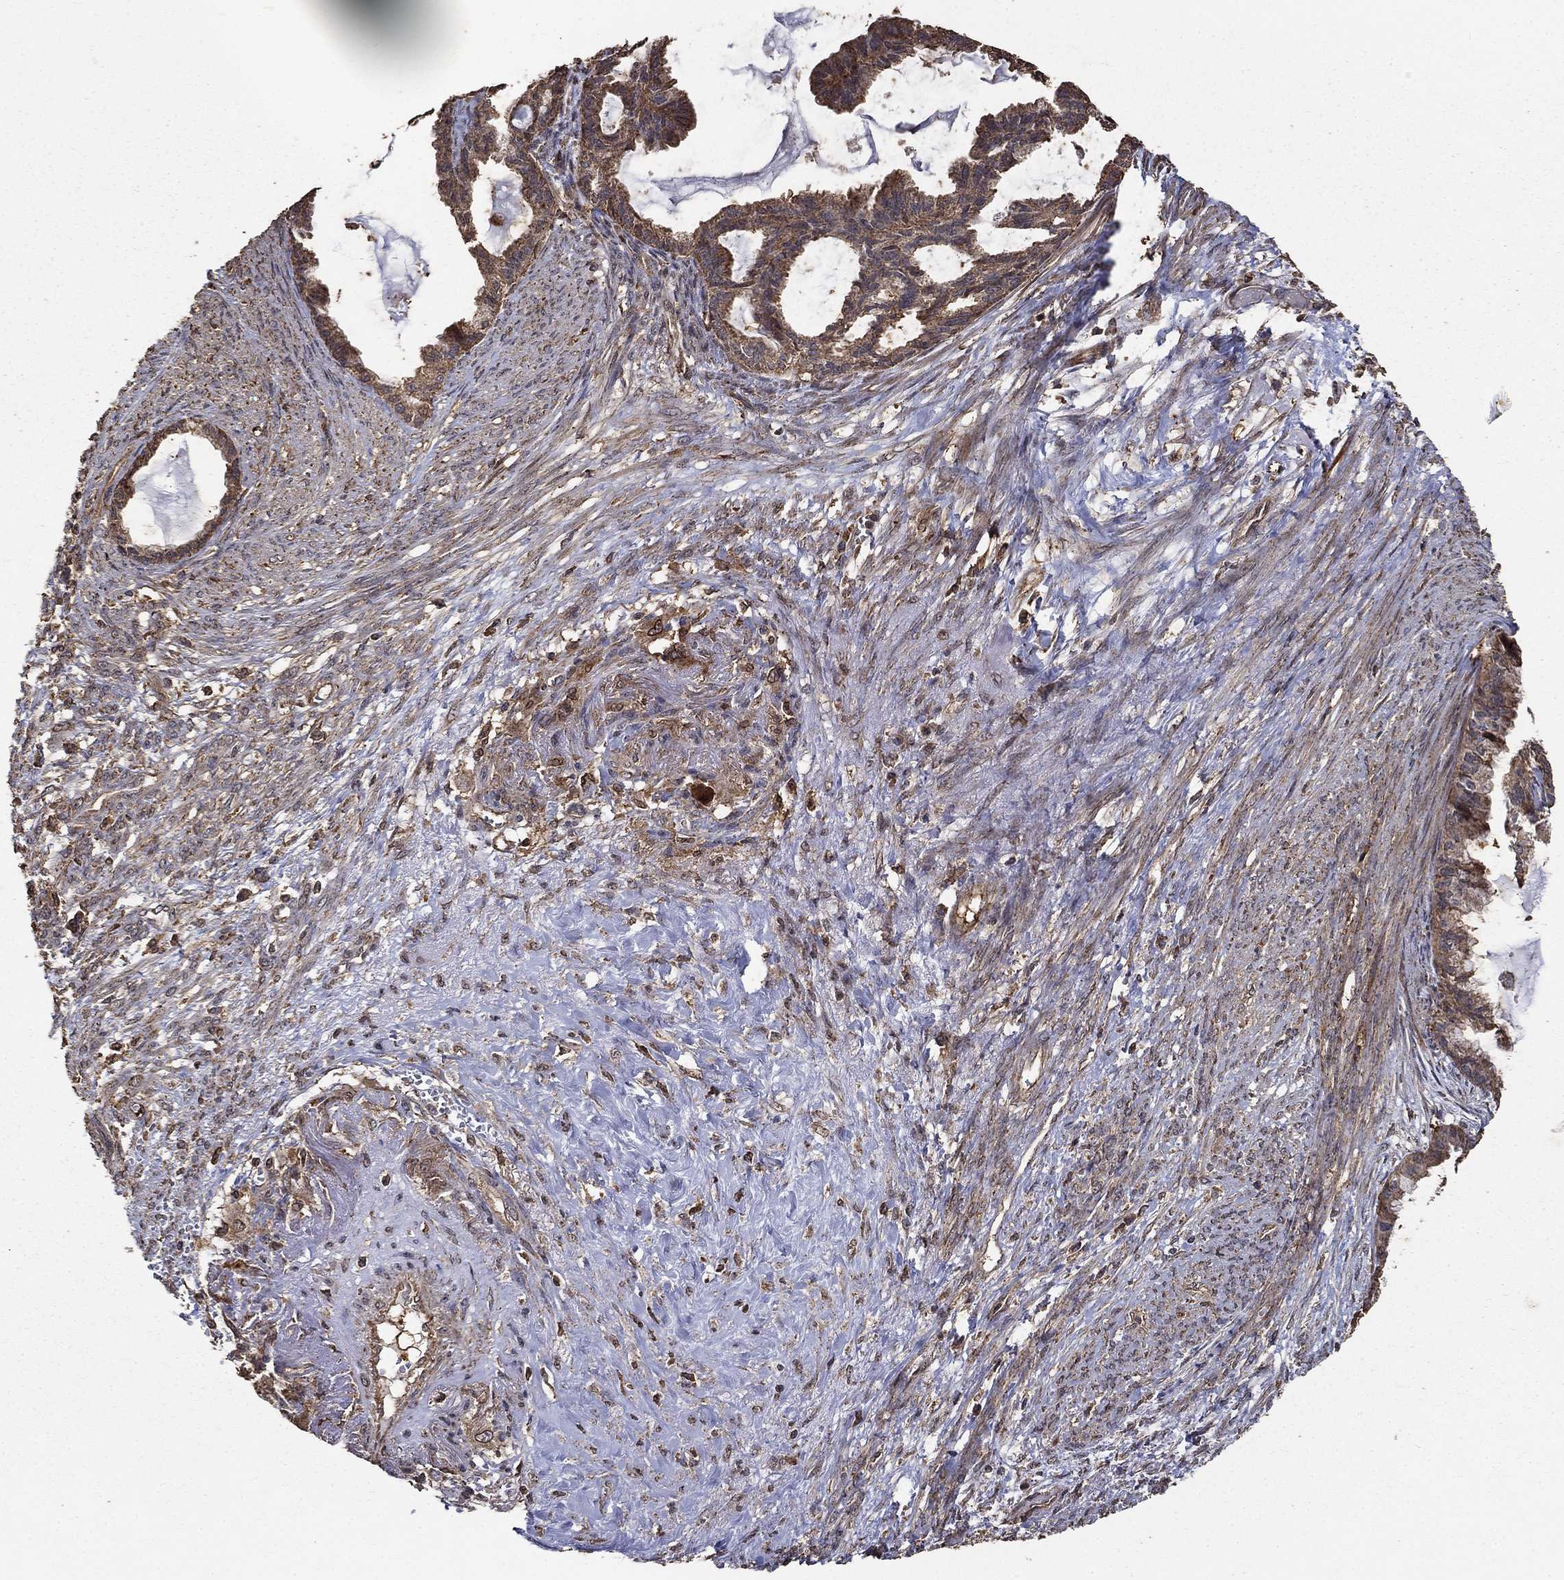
{"staining": {"intensity": "moderate", "quantity": ">75%", "location": "cytoplasmic/membranous"}, "tissue": "endometrial cancer", "cell_type": "Tumor cells", "image_type": "cancer", "snomed": [{"axis": "morphology", "description": "Adenocarcinoma, NOS"}, {"axis": "topography", "description": "Endometrium"}], "caption": "Moderate cytoplasmic/membranous protein expression is present in about >75% of tumor cells in endometrial cancer.", "gene": "IFRD1", "patient": {"sex": "female", "age": 86}}